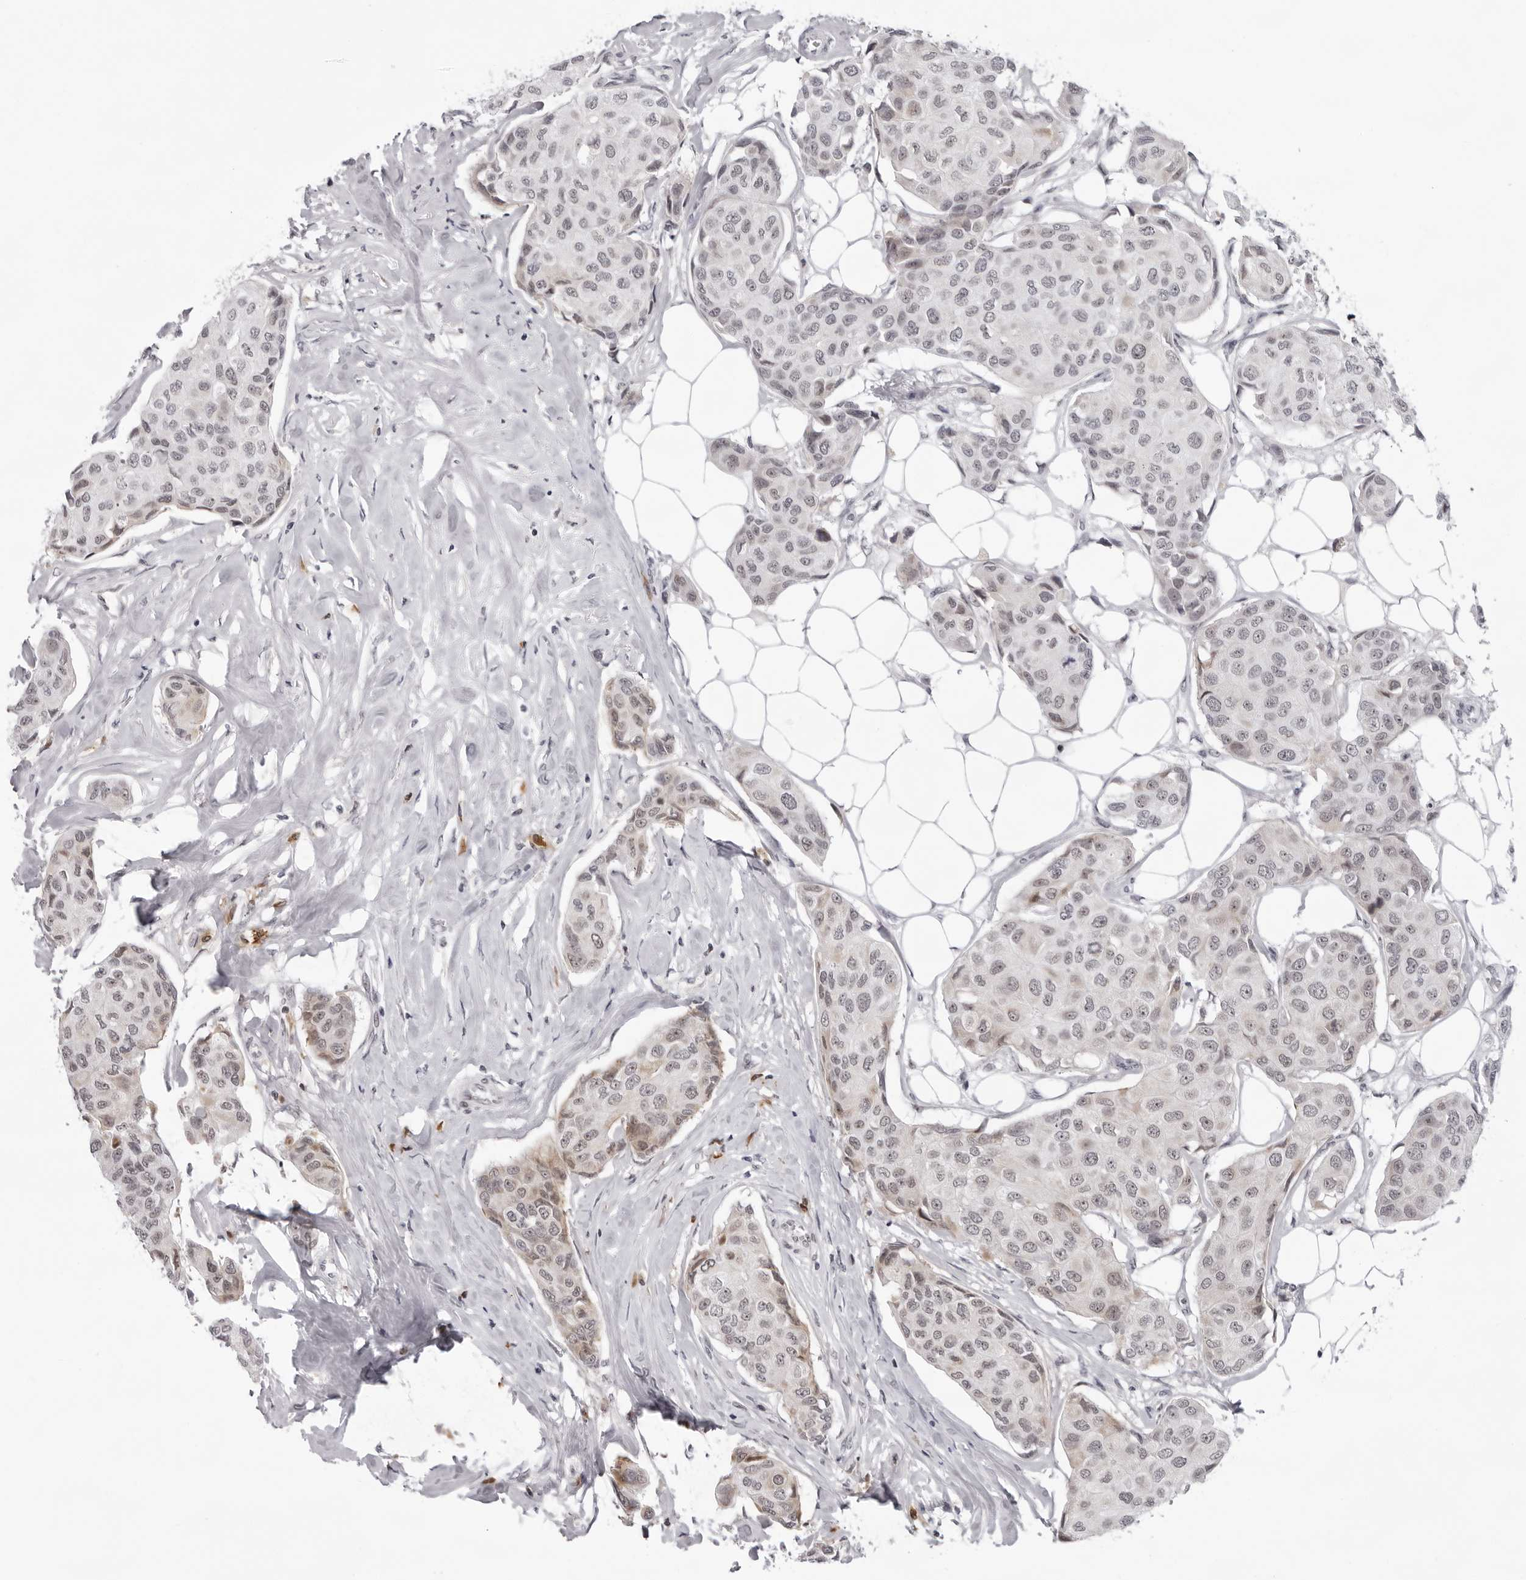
{"staining": {"intensity": "weak", "quantity": ">75%", "location": "nuclear"}, "tissue": "breast cancer", "cell_type": "Tumor cells", "image_type": "cancer", "snomed": [{"axis": "morphology", "description": "Duct carcinoma"}, {"axis": "topography", "description": "Breast"}], "caption": "Breast cancer stained for a protein (brown) displays weak nuclear positive expression in approximately >75% of tumor cells.", "gene": "EXOSC10", "patient": {"sex": "female", "age": 80}}